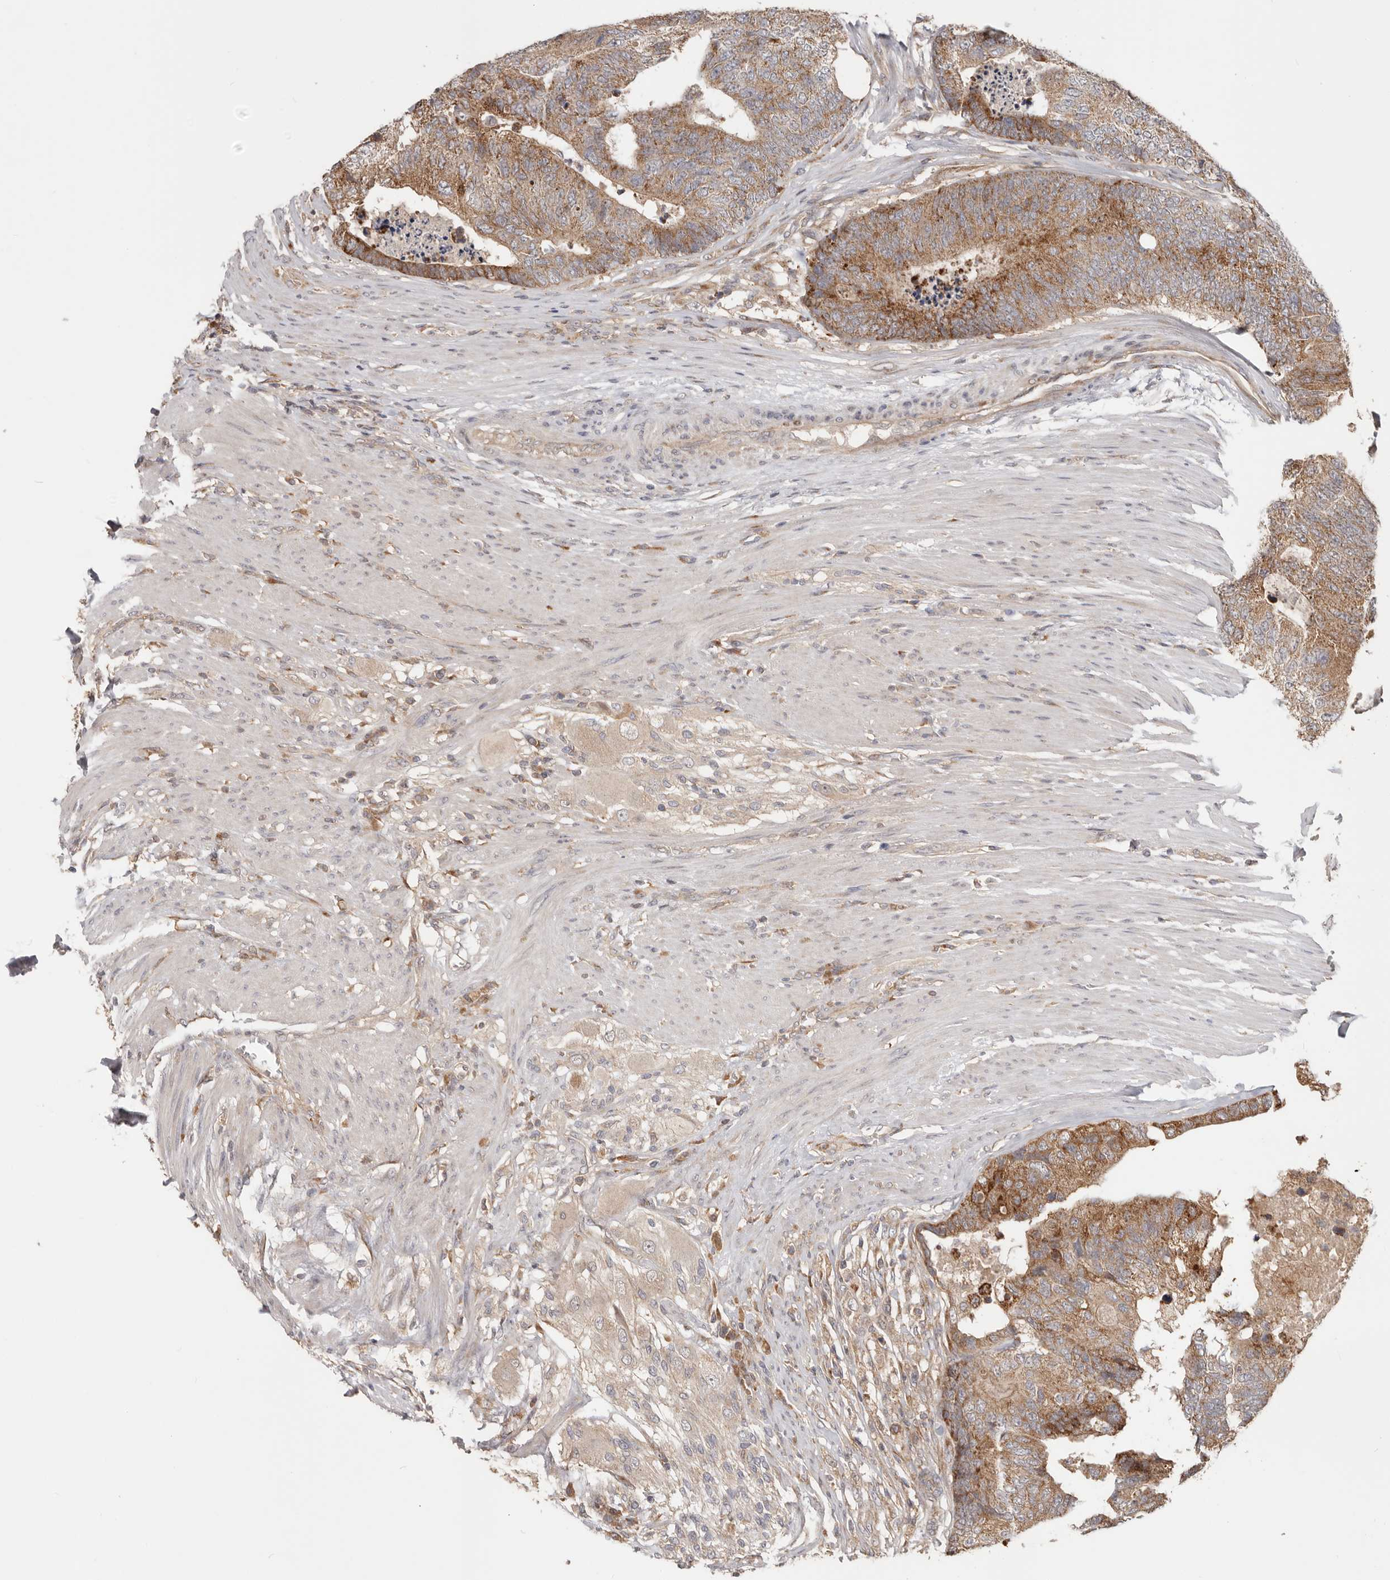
{"staining": {"intensity": "moderate", "quantity": ">75%", "location": "cytoplasmic/membranous"}, "tissue": "colorectal cancer", "cell_type": "Tumor cells", "image_type": "cancer", "snomed": [{"axis": "morphology", "description": "Adenocarcinoma, NOS"}, {"axis": "topography", "description": "Colon"}], "caption": "This photomicrograph demonstrates immunohistochemistry (IHC) staining of human colorectal cancer (adenocarcinoma), with medium moderate cytoplasmic/membranous positivity in about >75% of tumor cells.", "gene": "LRP6", "patient": {"sex": "female", "age": 67}}